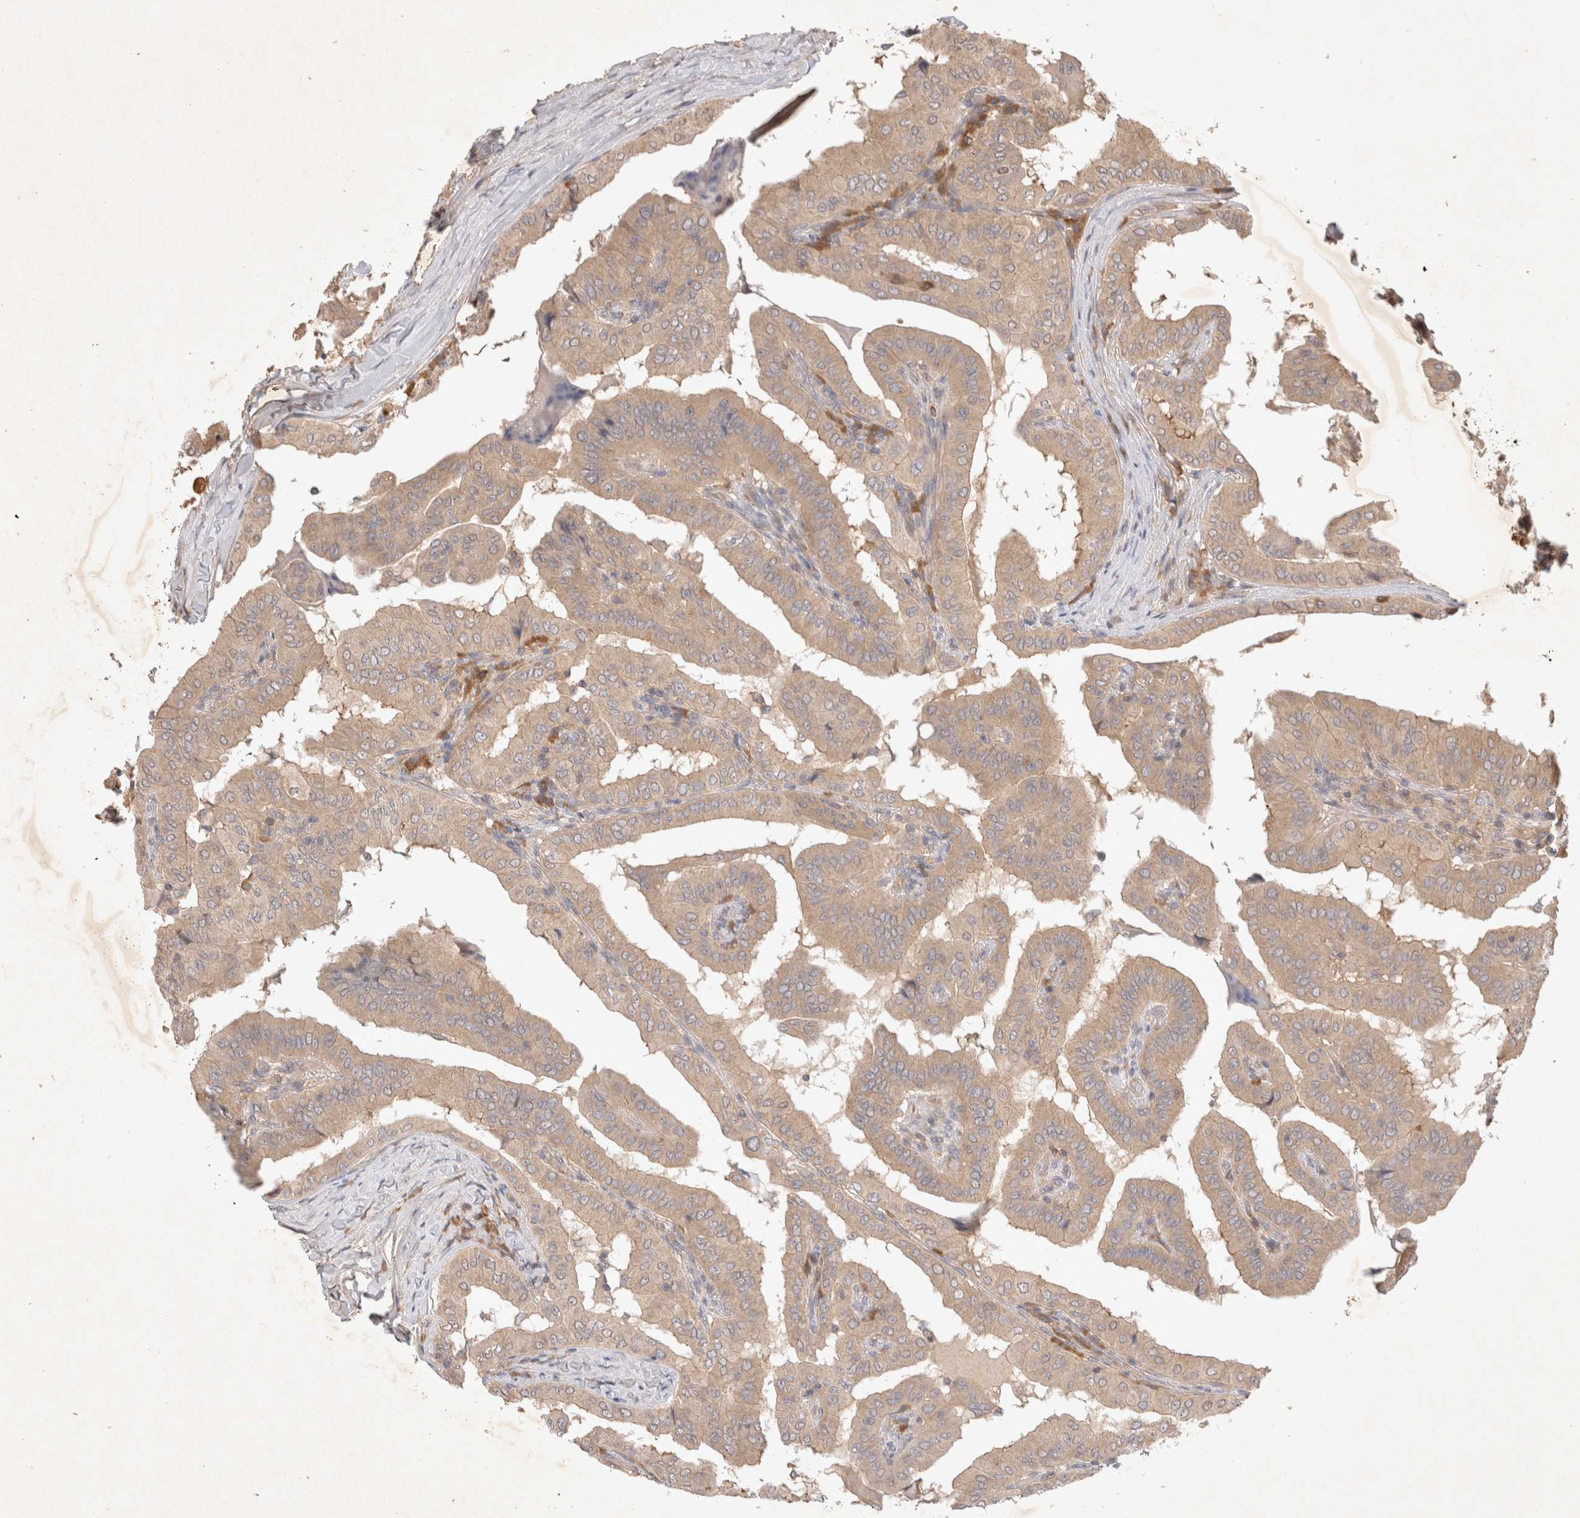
{"staining": {"intensity": "moderate", "quantity": ">75%", "location": "cytoplasmic/membranous"}, "tissue": "thyroid cancer", "cell_type": "Tumor cells", "image_type": "cancer", "snomed": [{"axis": "morphology", "description": "Papillary adenocarcinoma, NOS"}, {"axis": "topography", "description": "Thyroid gland"}], "caption": "Thyroid cancer stained with DAB (3,3'-diaminobenzidine) immunohistochemistry (IHC) reveals medium levels of moderate cytoplasmic/membranous expression in about >75% of tumor cells.", "gene": "YES1", "patient": {"sex": "male", "age": 33}}